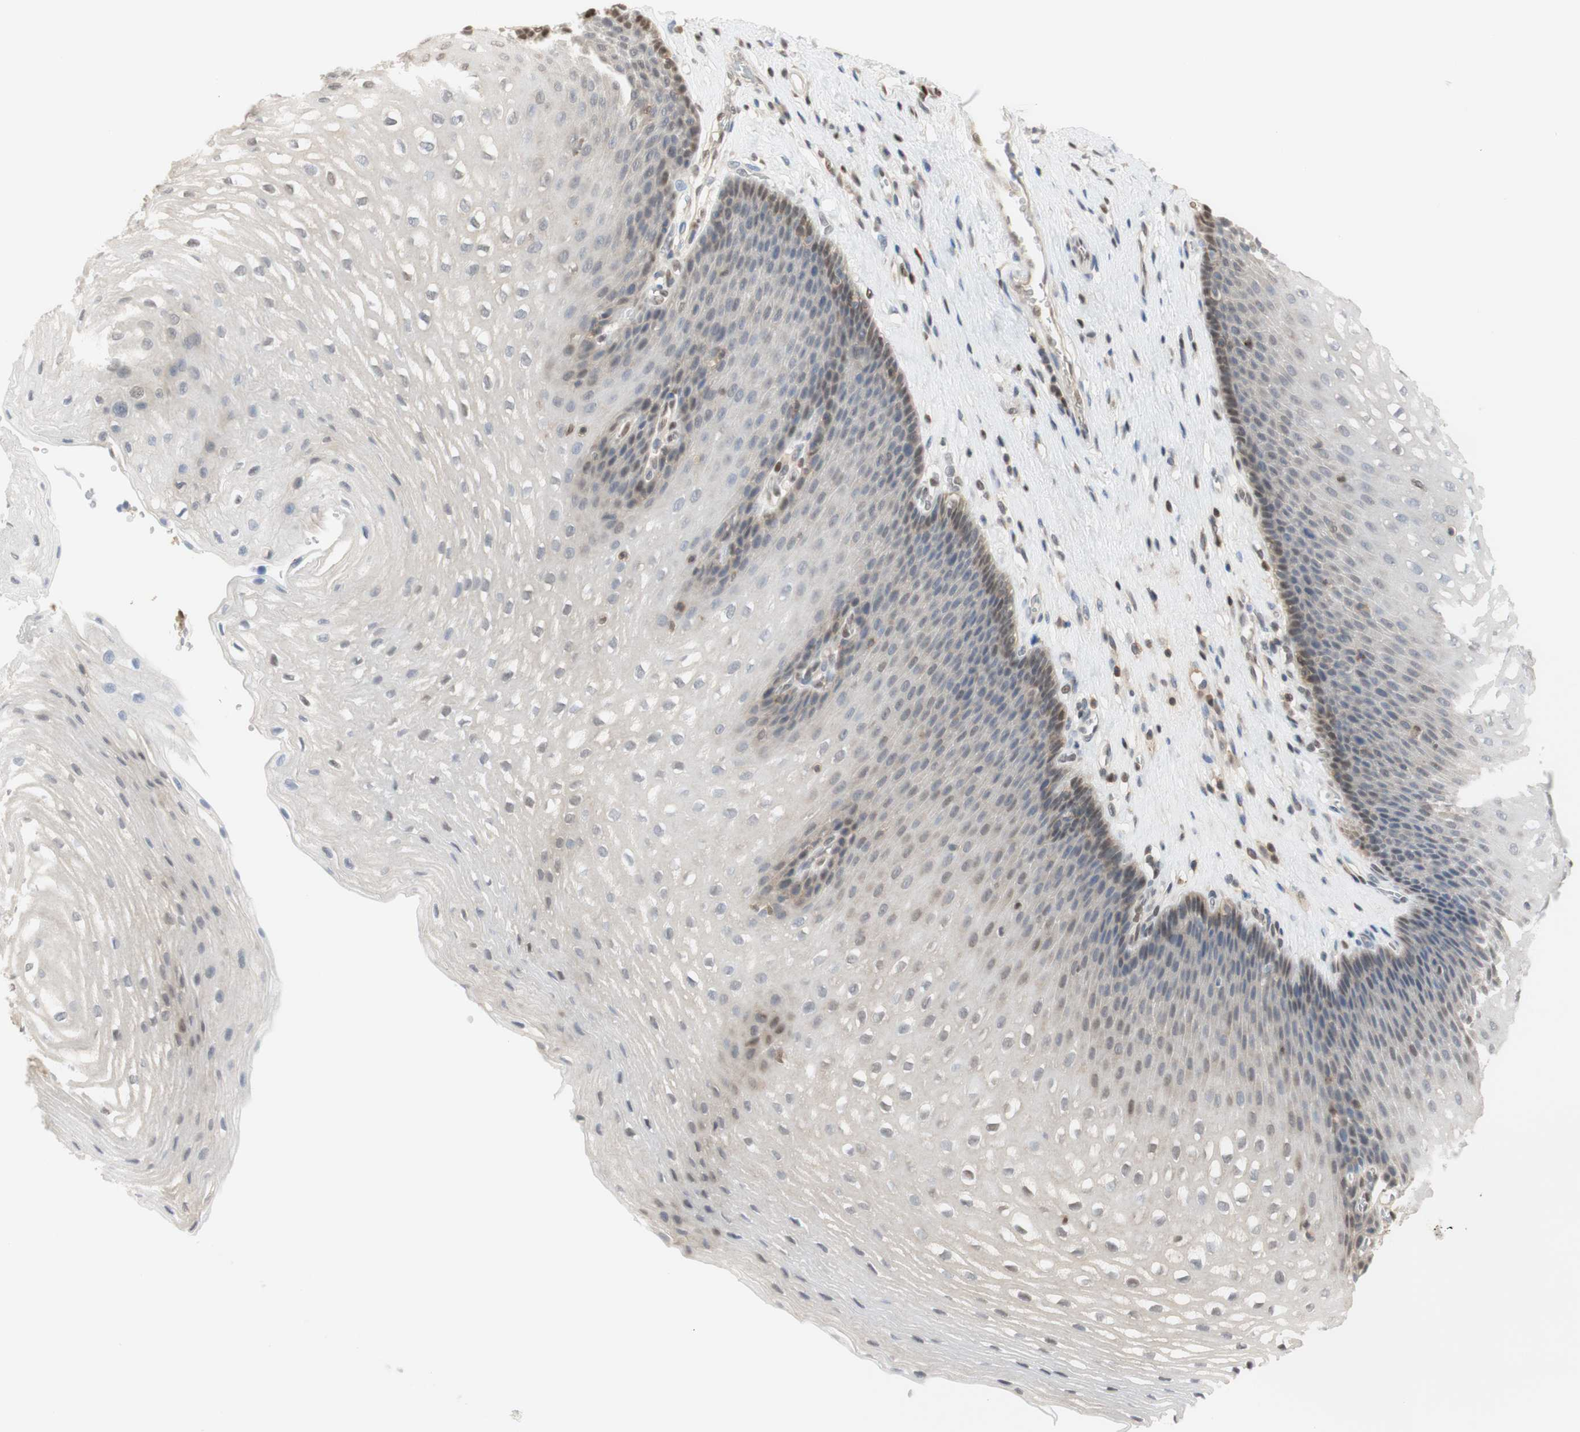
{"staining": {"intensity": "weak", "quantity": "<25%", "location": "cytoplasmic/membranous,nuclear"}, "tissue": "esophagus", "cell_type": "Squamous epithelial cells", "image_type": "normal", "snomed": [{"axis": "morphology", "description": "Normal tissue, NOS"}, {"axis": "topography", "description": "Esophagus"}], "caption": "The IHC micrograph has no significant positivity in squamous epithelial cells of esophagus. The staining was performed using DAB to visualize the protein expression in brown, while the nuclei were stained in blue with hematoxylin (Magnification: 20x).", "gene": "NAP1L4", "patient": {"sex": "male", "age": 48}}